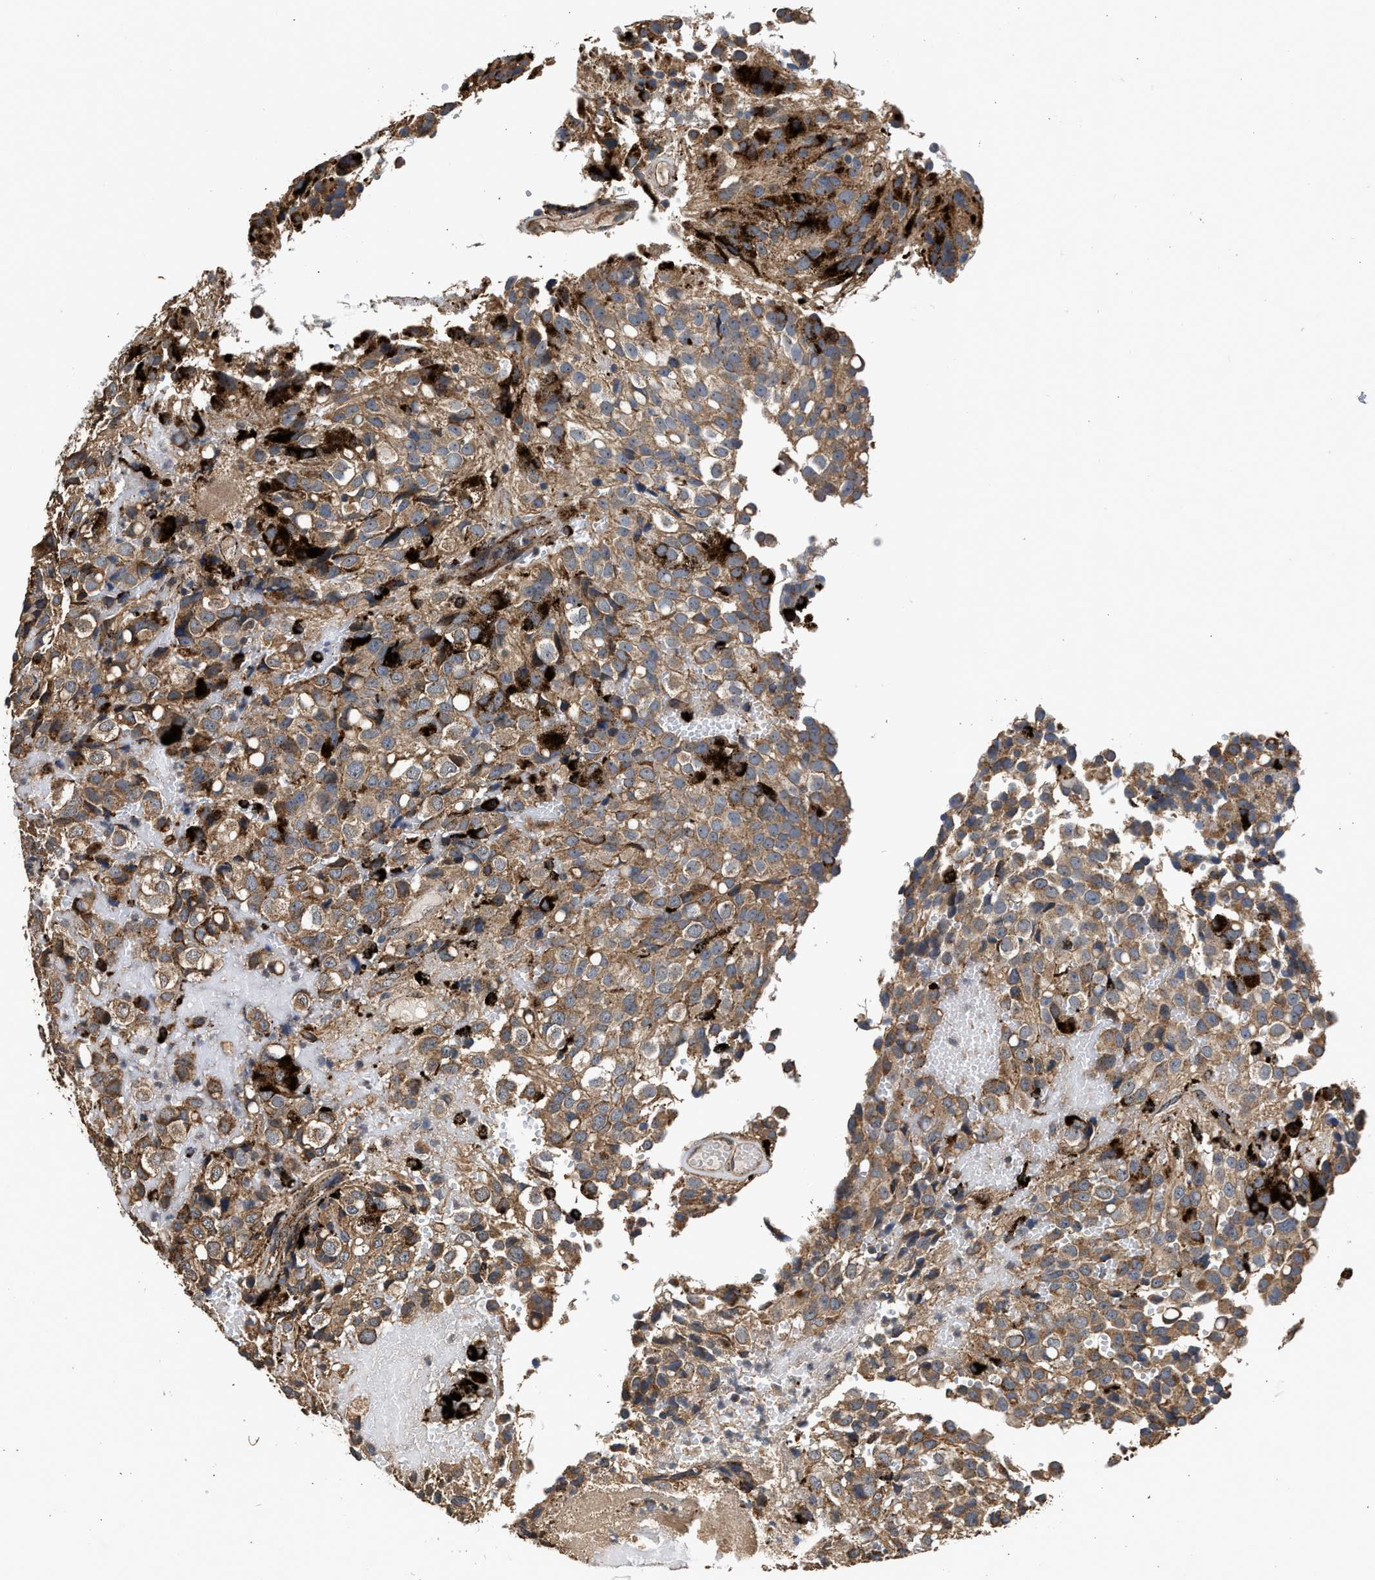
{"staining": {"intensity": "moderate", "quantity": ">75%", "location": "cytoplasmic/membranous"}, "tissue": "glioma", "cell_type": "Tumor cells", "image_type": "cancer", "snomed": [{"axis": "morphology", "description": "Glioma, malignant, High grade"}, {"axis": "topography", "description": "Brain"}], "caption": "A micrograph of malignant glioma (high-grade) stained for a protein exhibits moderate cytoplasmic/membranous brown staining in tumor cells. (DAB (3,3'-diaminobenzidine) IHC, brown staining for protein, blue staining for nuclei).", "gene": "CTSV", "patient": {"sex": "male", "age": 32}}